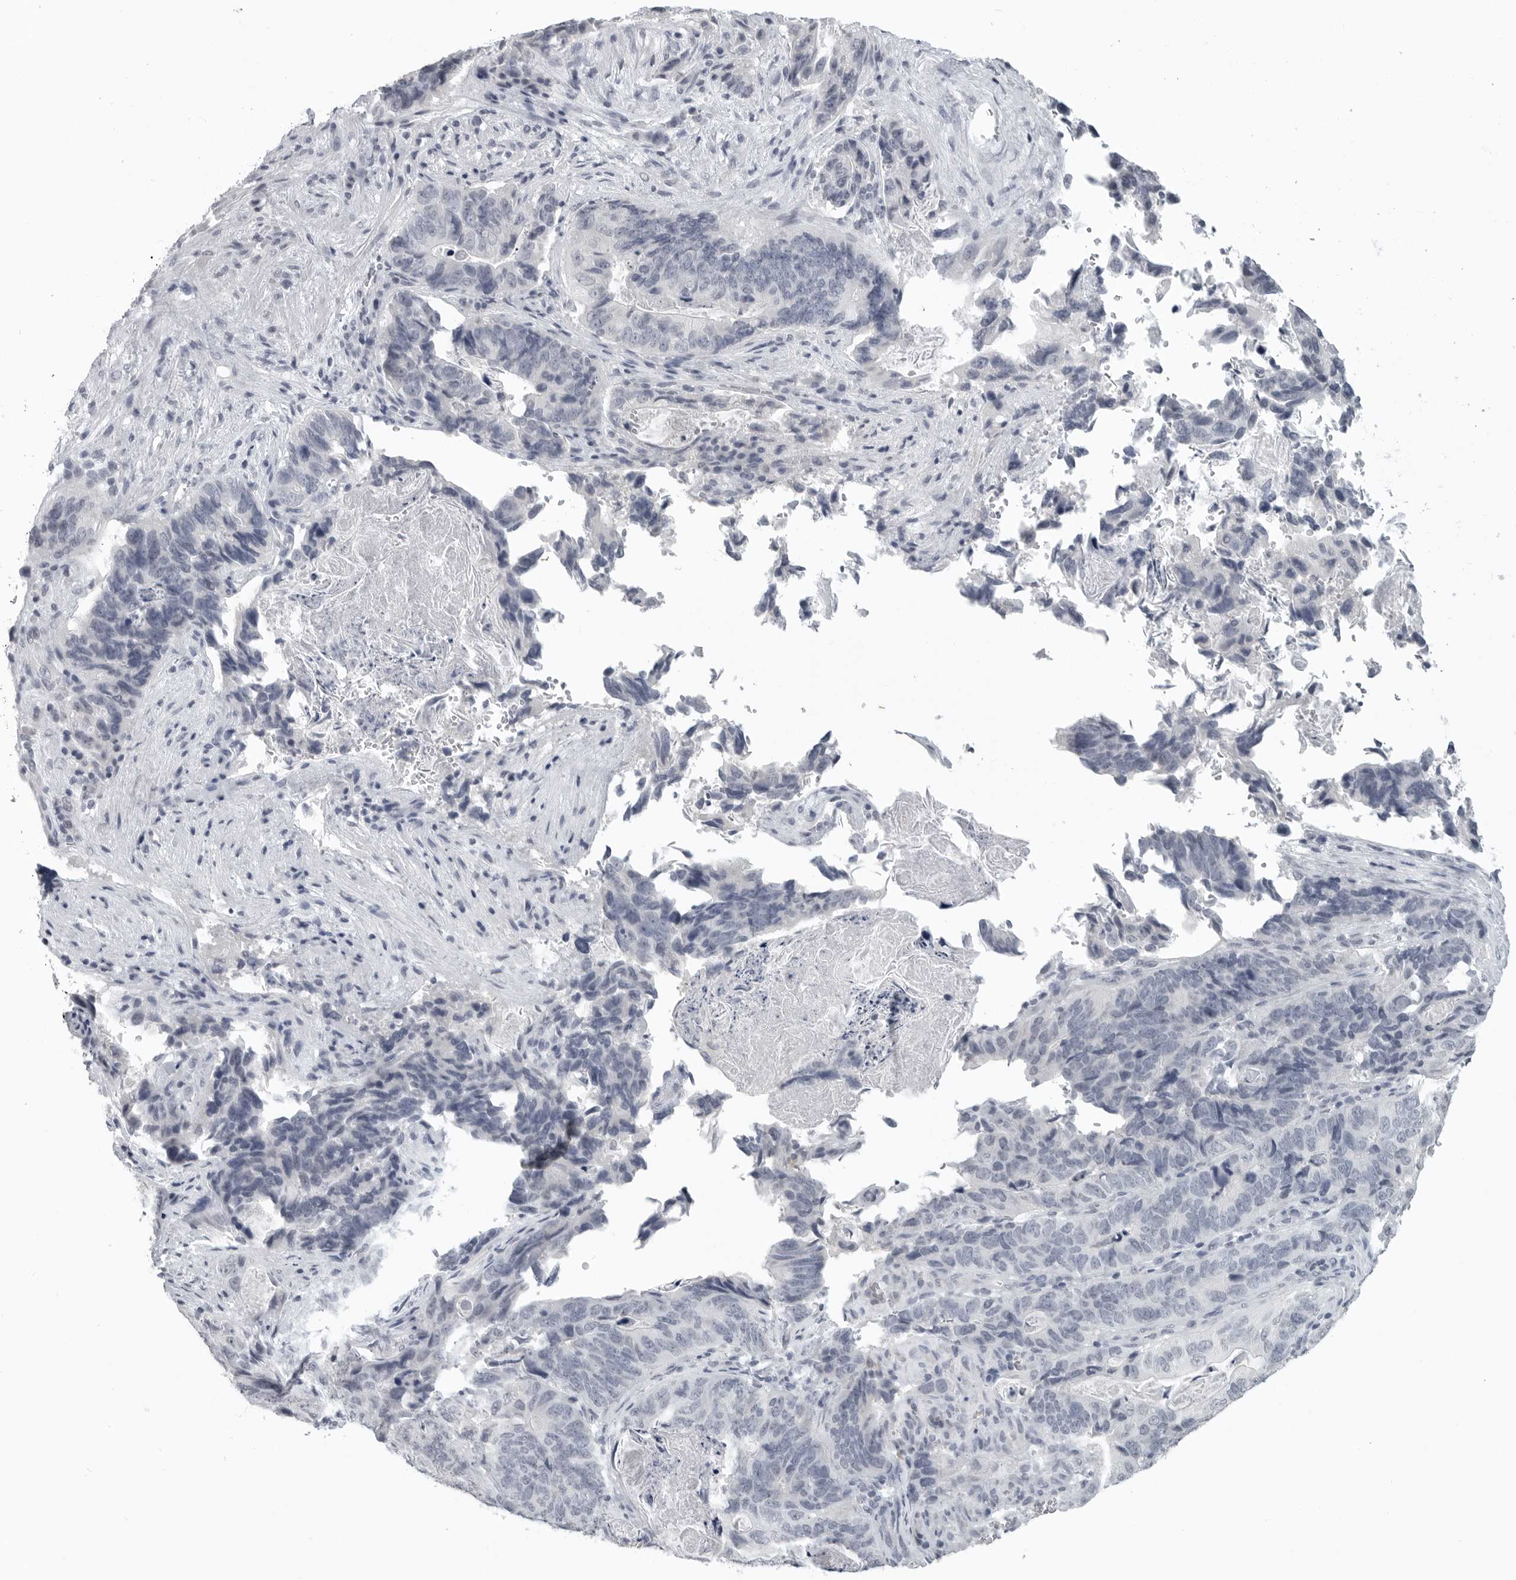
{"staining": {"intensity": "negative", "quantity": "none", "location": "none"}, "tissue": "stomach cancer", "cell_type": "Tumor cells", "image_type": "cancer", "snomed": [{"axis": "morphology", "description": "Normal tissue, NOS"}, {"axis": "morphology", "description": "Adenocarcinoma, NOS"}, {"axis": "topography", "description": "Stomach"}], "caption": "Immunohistochemical staining of stomach cancer exhibits no significant staining in tumor cells.", "gene": "BPIFA1", "patient": {"sex": "female", "age": 89}}